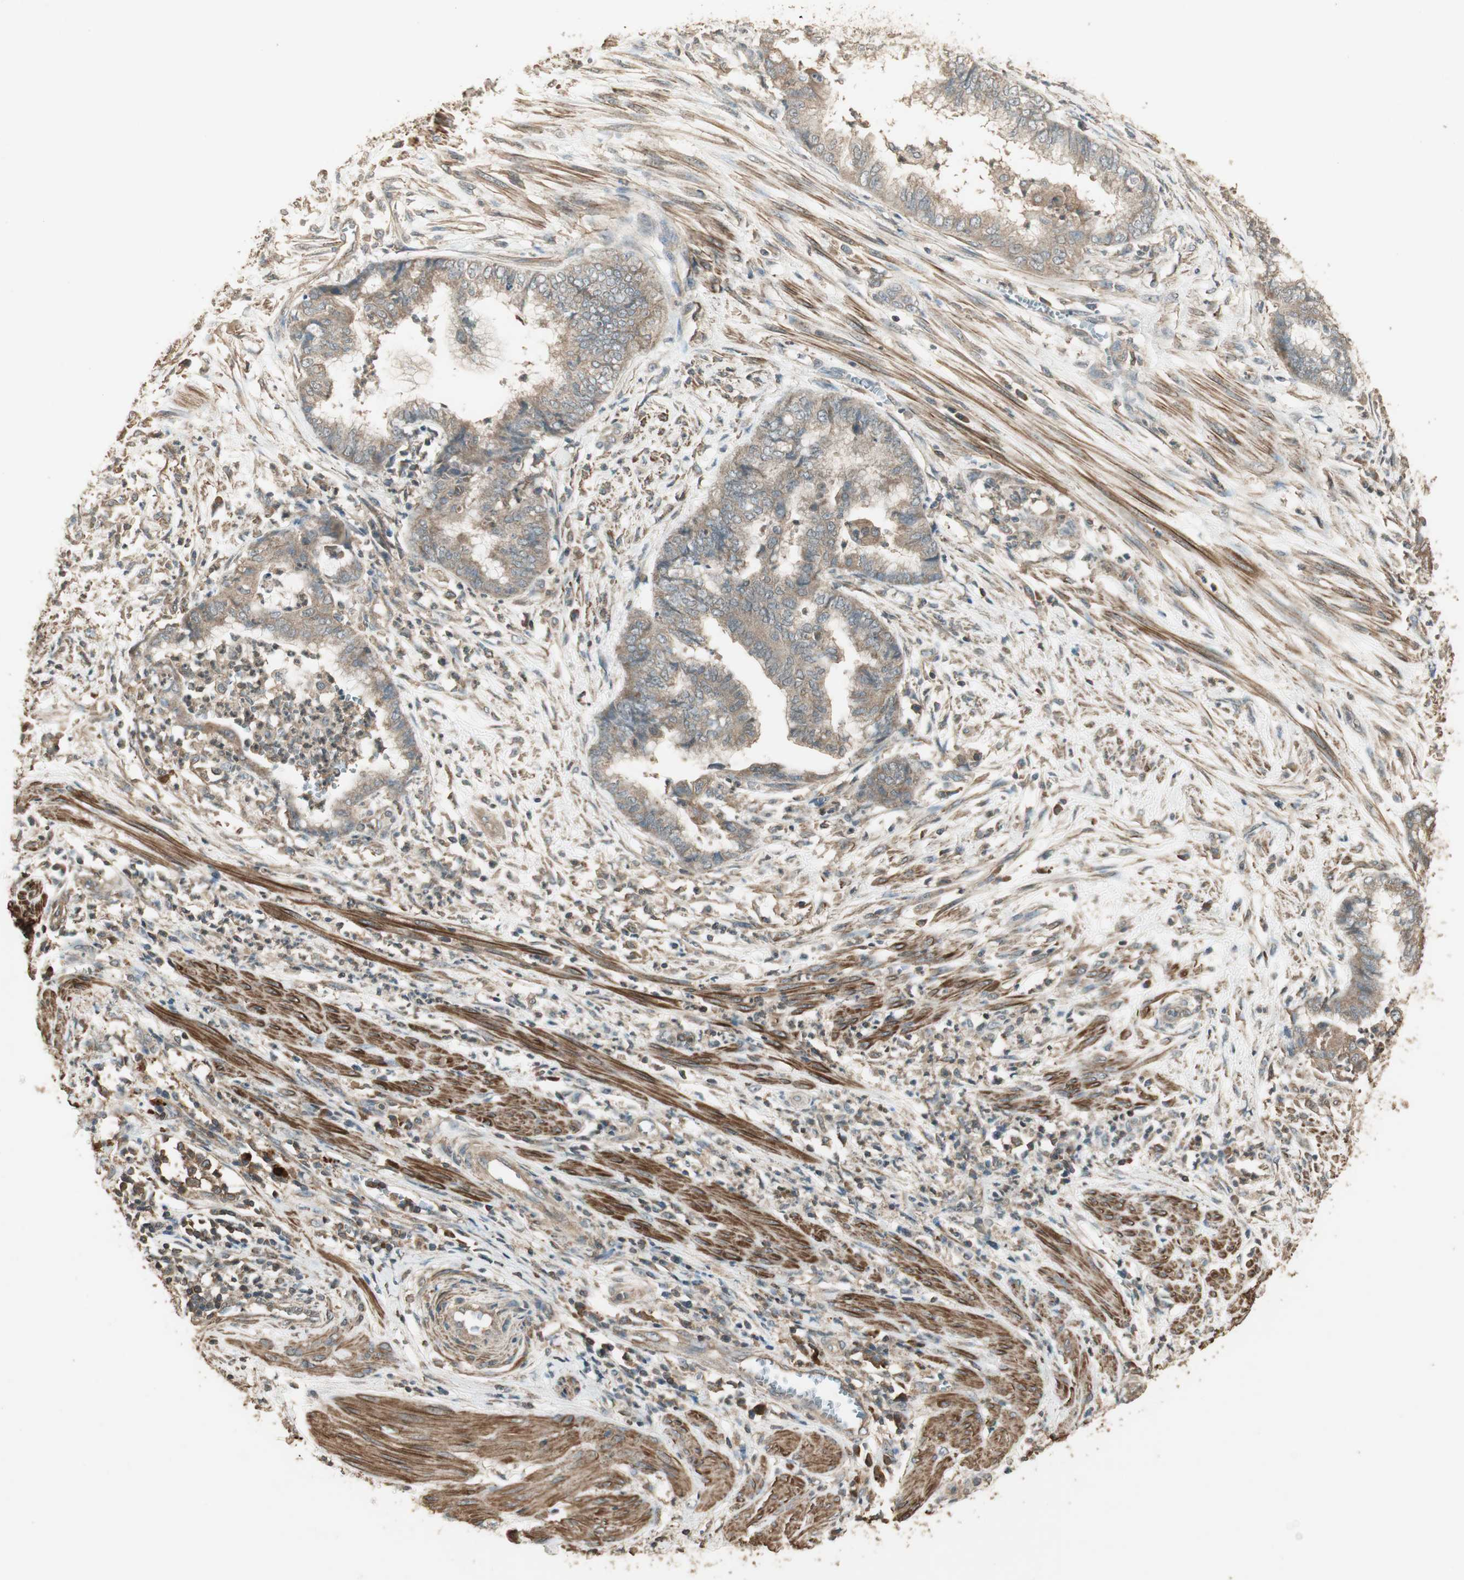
{"staining": {"intensity": "moderate", "quantity": "25%-75%", "location": "cytoplasmic/membranous"}, "tissue": "endometrial cancer", "cell_type": "Tumor cells", "image_type": "cancer", "snomed": [{"axis": "morphology", "description": "Necrosis, NOS"}, {"axis": "morphology", "description": "Adenocarcinoma, NOS"}, {"axis": "topography", "description": "Endometrium"}], "caption": "Endometrial cancer (adenocarcinoma) stained with immunohistochemistry (IHC) exhibits moderate cytoplasmic/membranous expression in about 25%-75% of tumor cells. (DAB (3,3'-diaminobenzidine) = brown stain, brightfield microscopy at high magnification).", "gene": "USP2", "patient": {"sex": "female", "age": 79}}